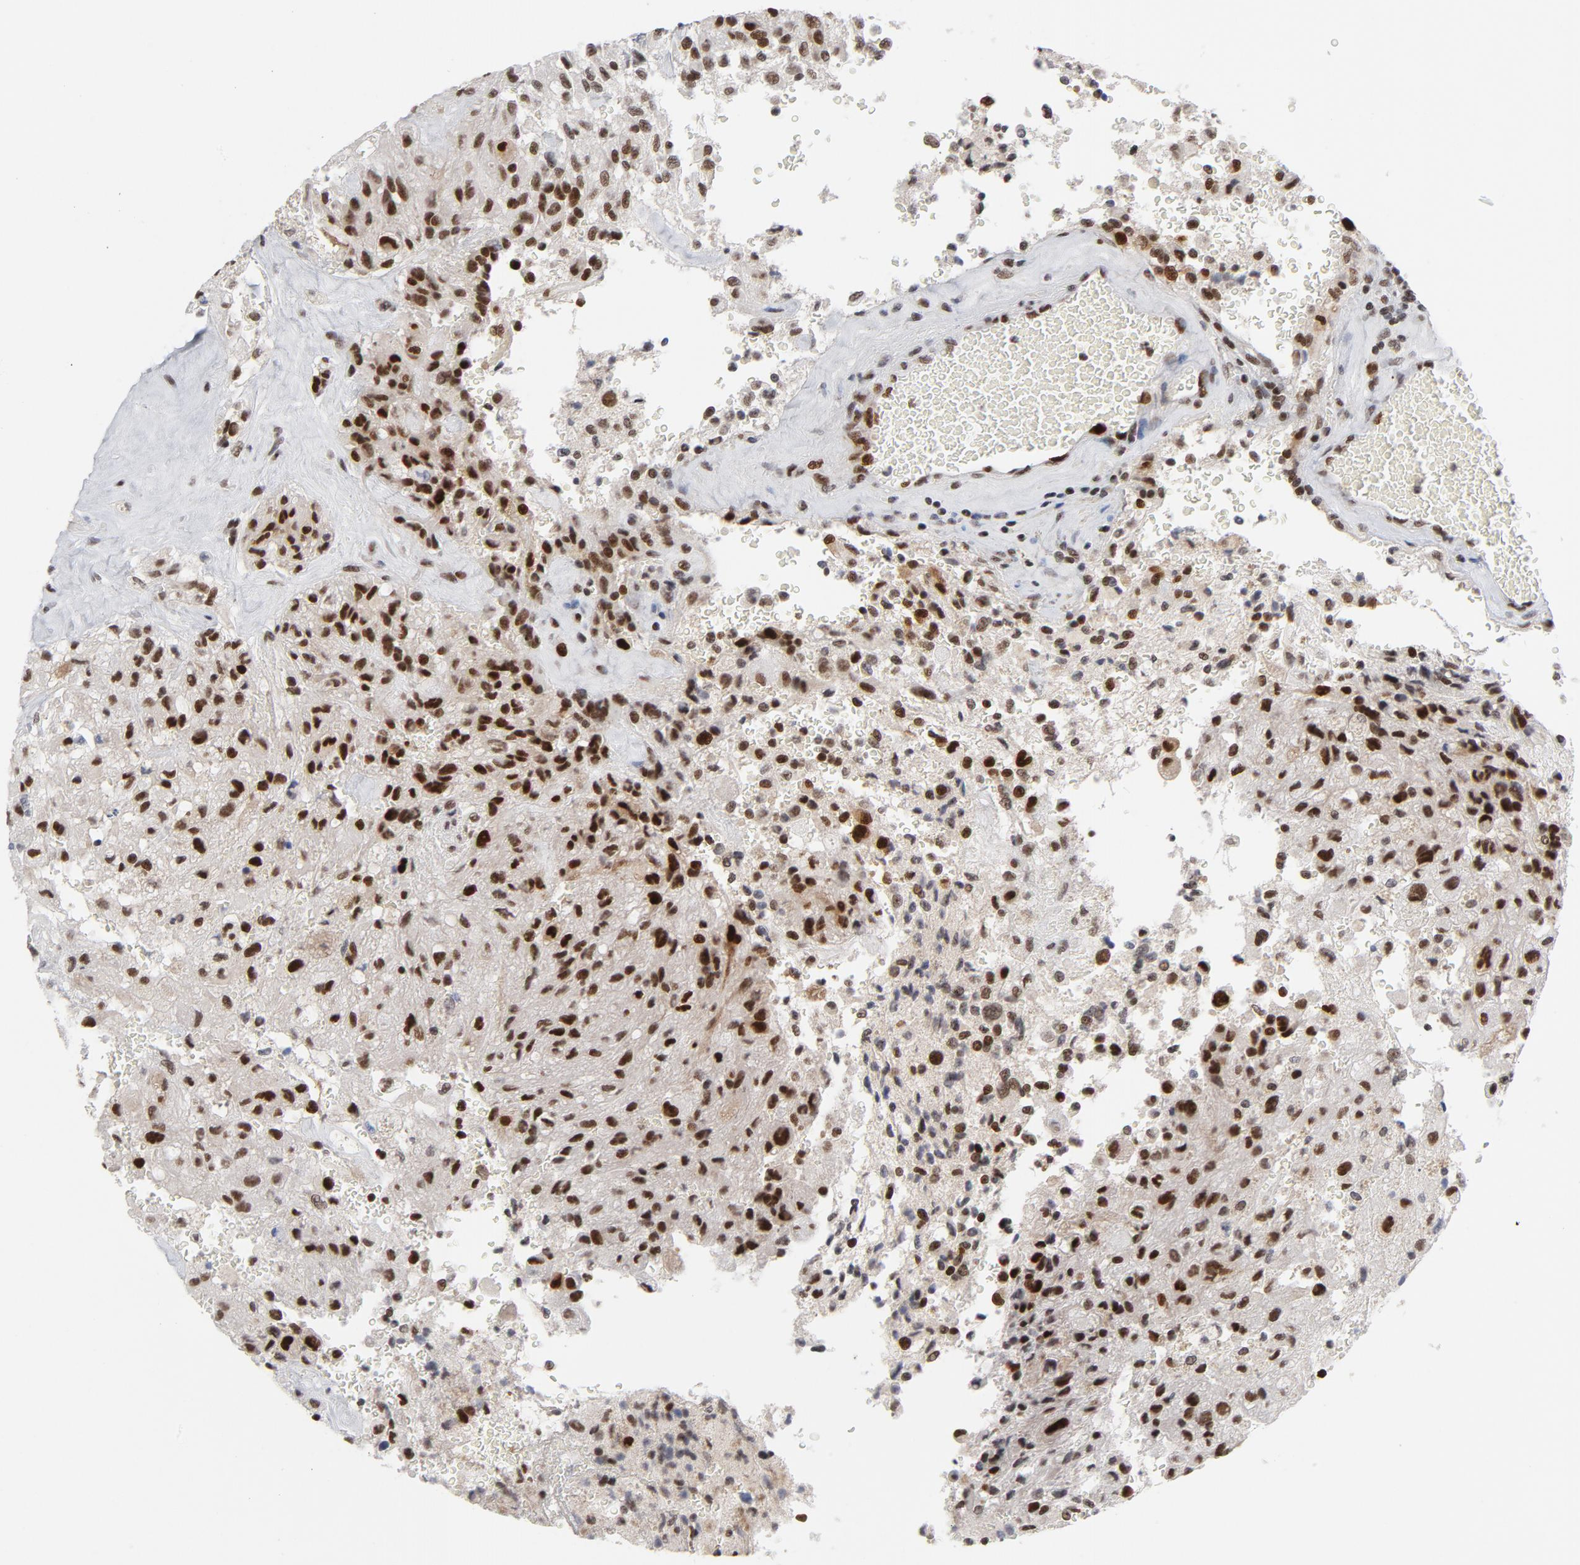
{"staining": {"intensity": "strong", "quantity": ">75%", "location": "nuclear"}, "tissue": "glioma", "cell_type": "Tumor cells", "image_type": "cancer", "snomed": [{"axis": "morphology", "description": "Normal tissue, NOS"}, {"axis": "morphology", "description": "Glioma, malignant, High grade"}, {"axis": "topography", "description": "Cerebral cortex"}], "caption": "A high amount of strong nuclear staining is present in about >75% of tumor cells in malignant glioma (high-grade) tissue. (IHC, brightfield microscopy, high magnification).", "gene": "RFC4", "patient": {"sex": "male", "age": 56}}